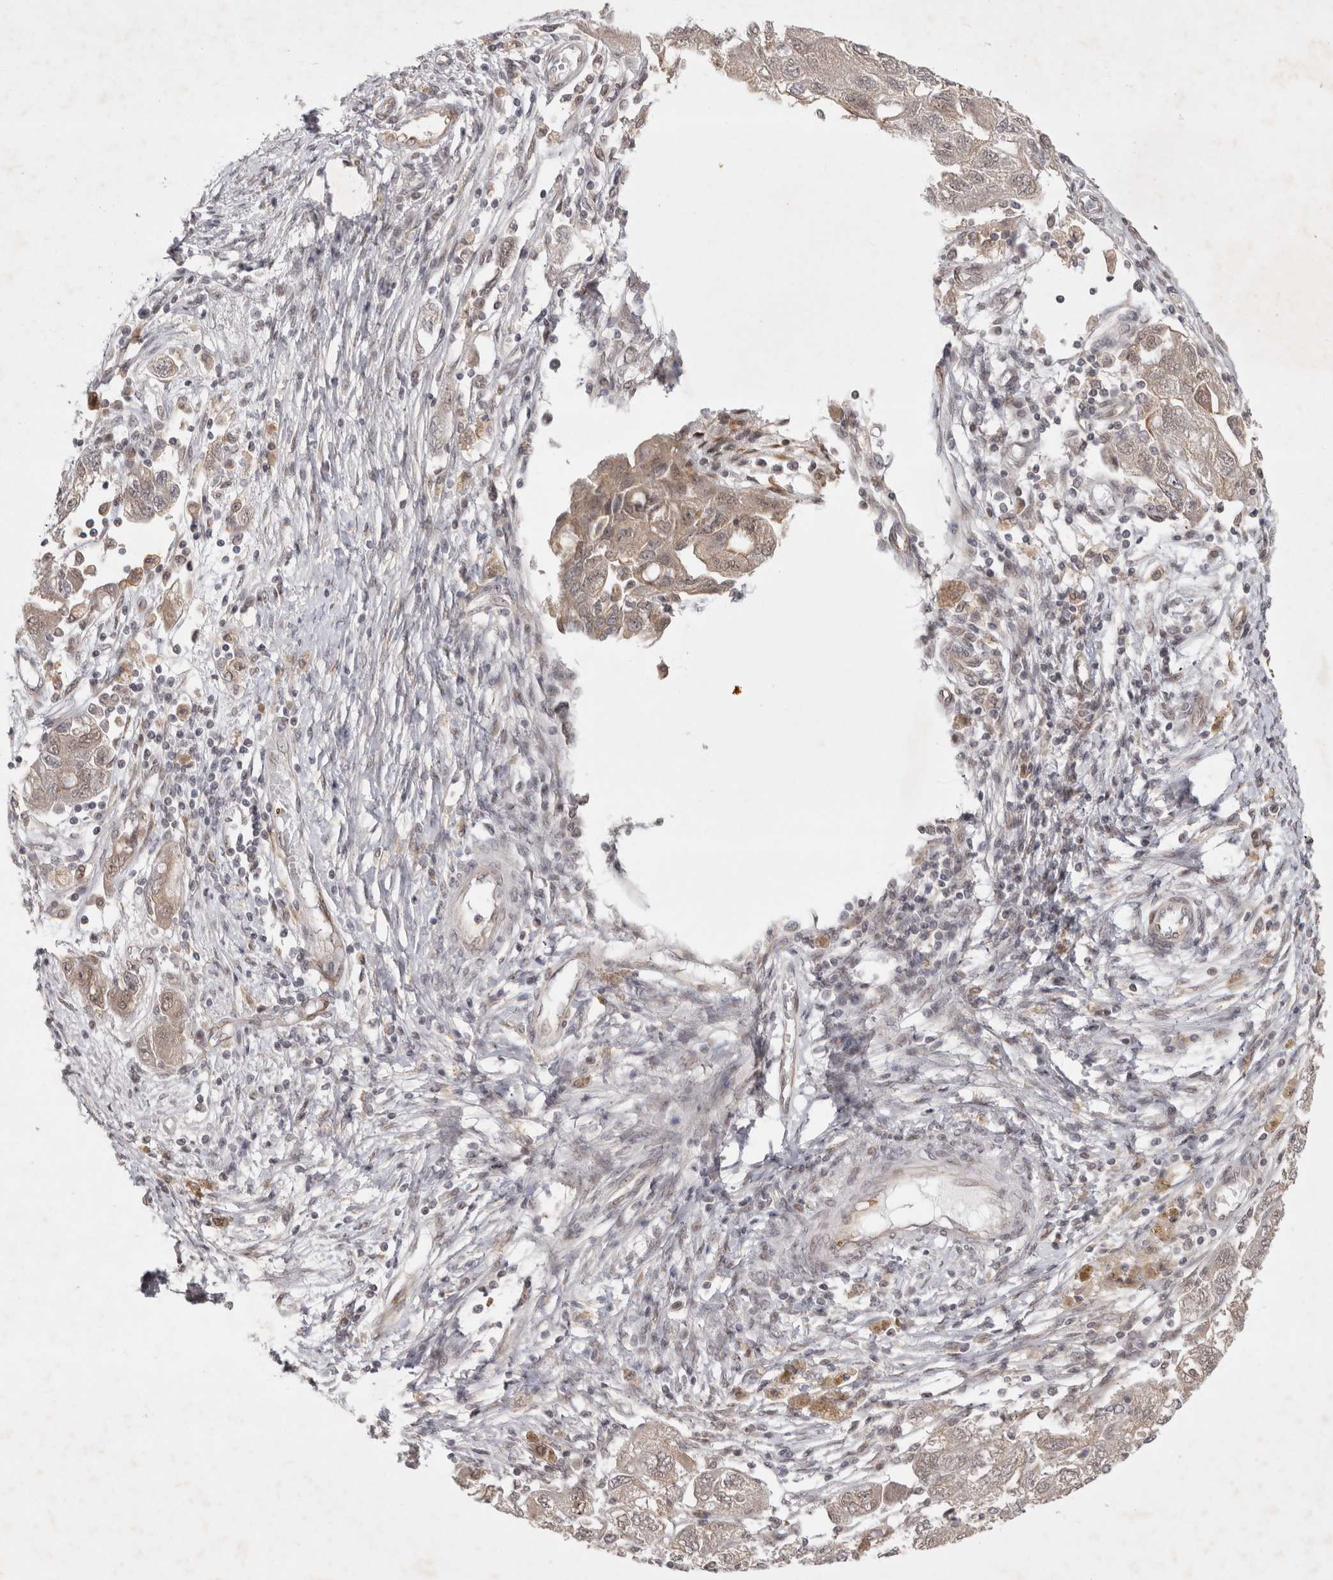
{"staining": {"intensity": "weak", "quantity": "<25%", "location": "cytoplasmic/membranous,nuclear"}, "tissue": "ovarian cancer", "cell_type": "Tumor cells", "image_type": "cancer", "snomed": [{"axis": "morphology", "description": "Carcinoma, NOS"}, {"axis": "morphology", "description": "Cystadenocarcinoma, serous, NOS"}, {"axis": "topography", "description": "Ovary"}], "caption": "Immunohistochemistry (IHC) of human ovarian cancer demonstrates no positivity in tumor cells.", "gene": "ZNF318", "patient": {"sex": "female", "age": 69}}